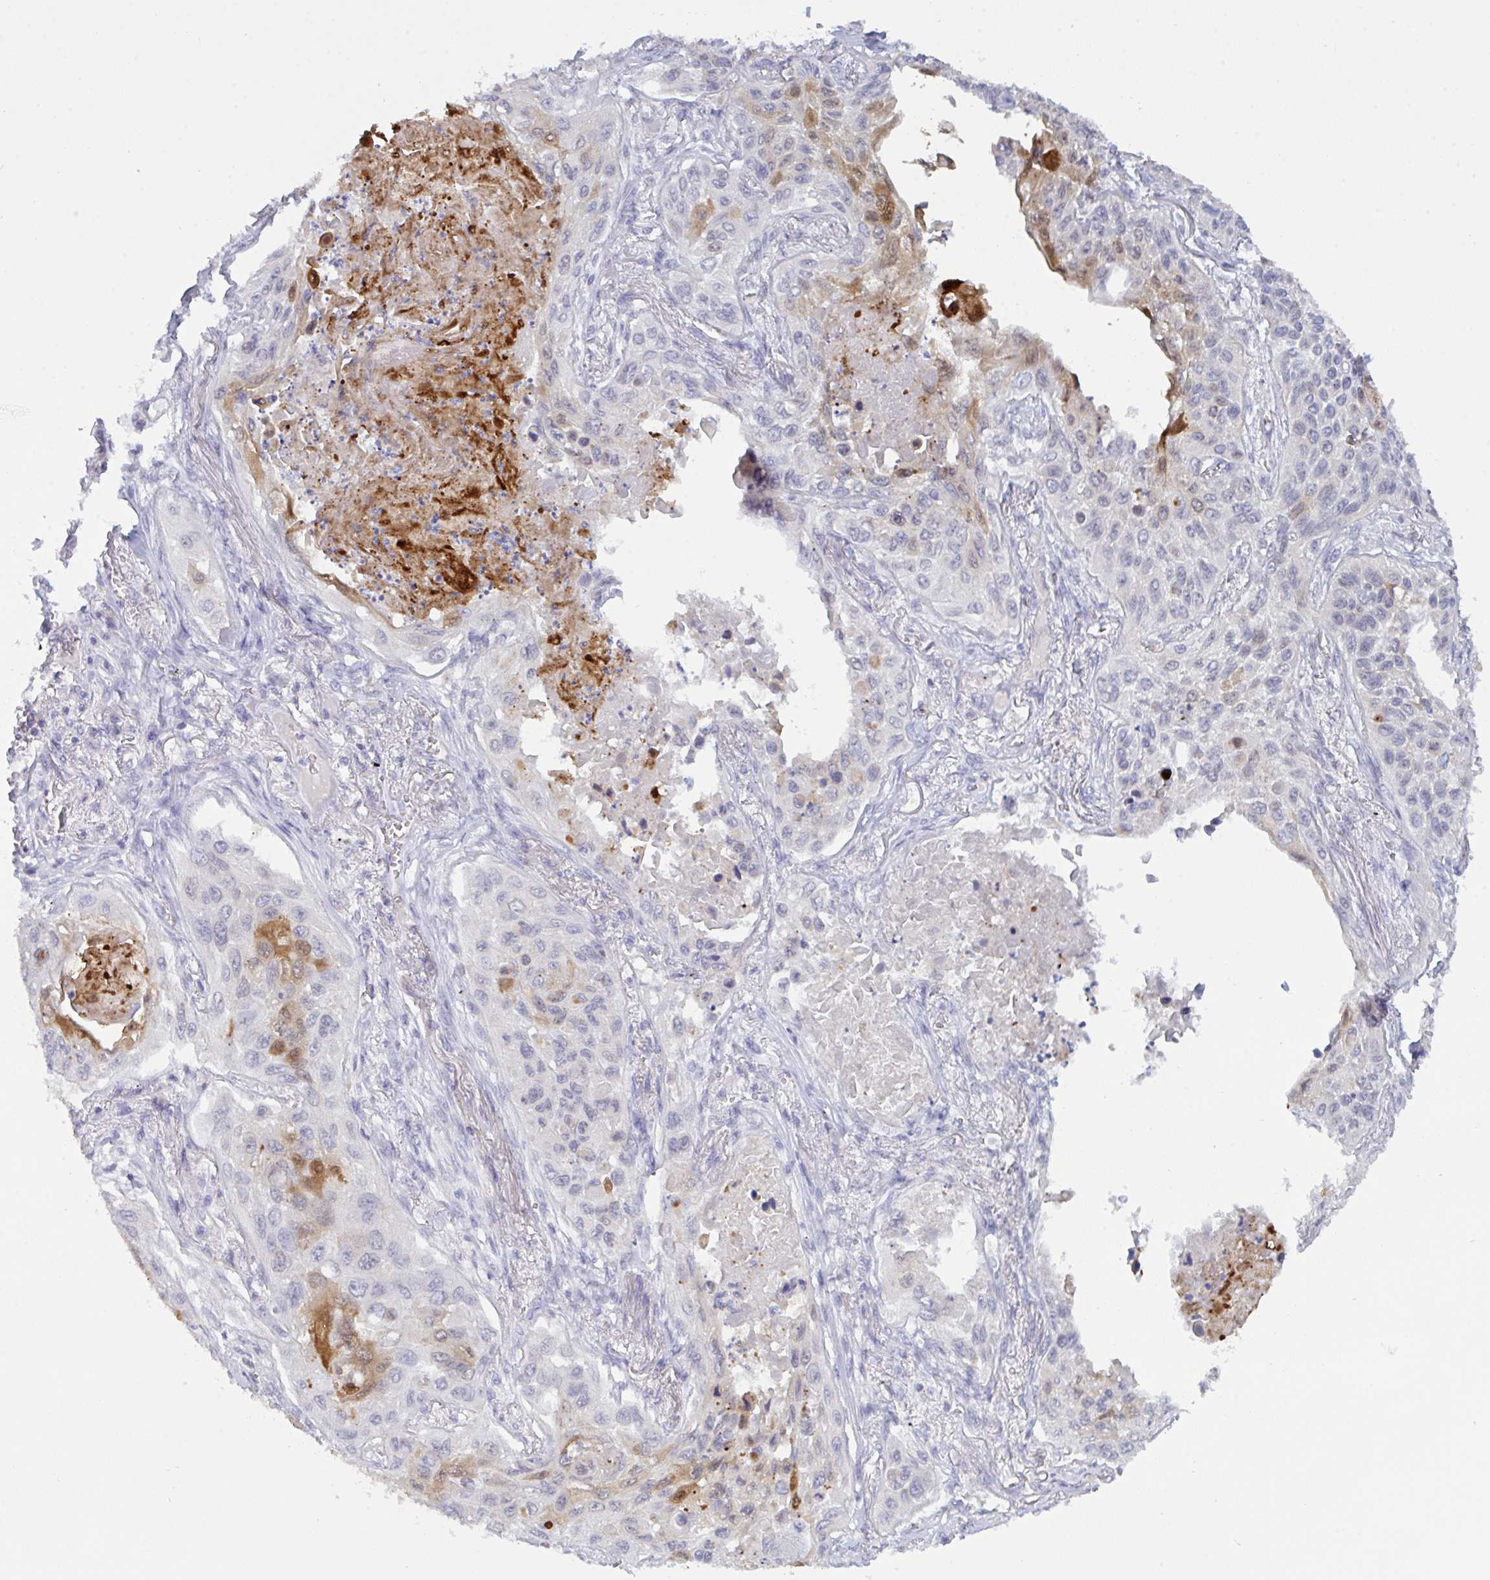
{"staining": {"intensity": "moderate", "quantity": "<25%", "location": "cytoplasmic/membranous,nuclear"}, "tissue": "lung cancer", "cell_type": "Tumor cells", "image_type": "cancer", "snomed": [{"axis": "morphology", "description": "Squamous cell carcinoma, NOS"}, {"axis": "topography", "description": "Lung"}], "caption": "Human lung cancer (squamous cell carcinoma) stained with a brown dye shows moderate cytoplasmic/membranous and nuclear positive expression in about <25% of tumor cells.", "gene": "SERPINB13", "patient": {"sex": "male", "age": 75}}